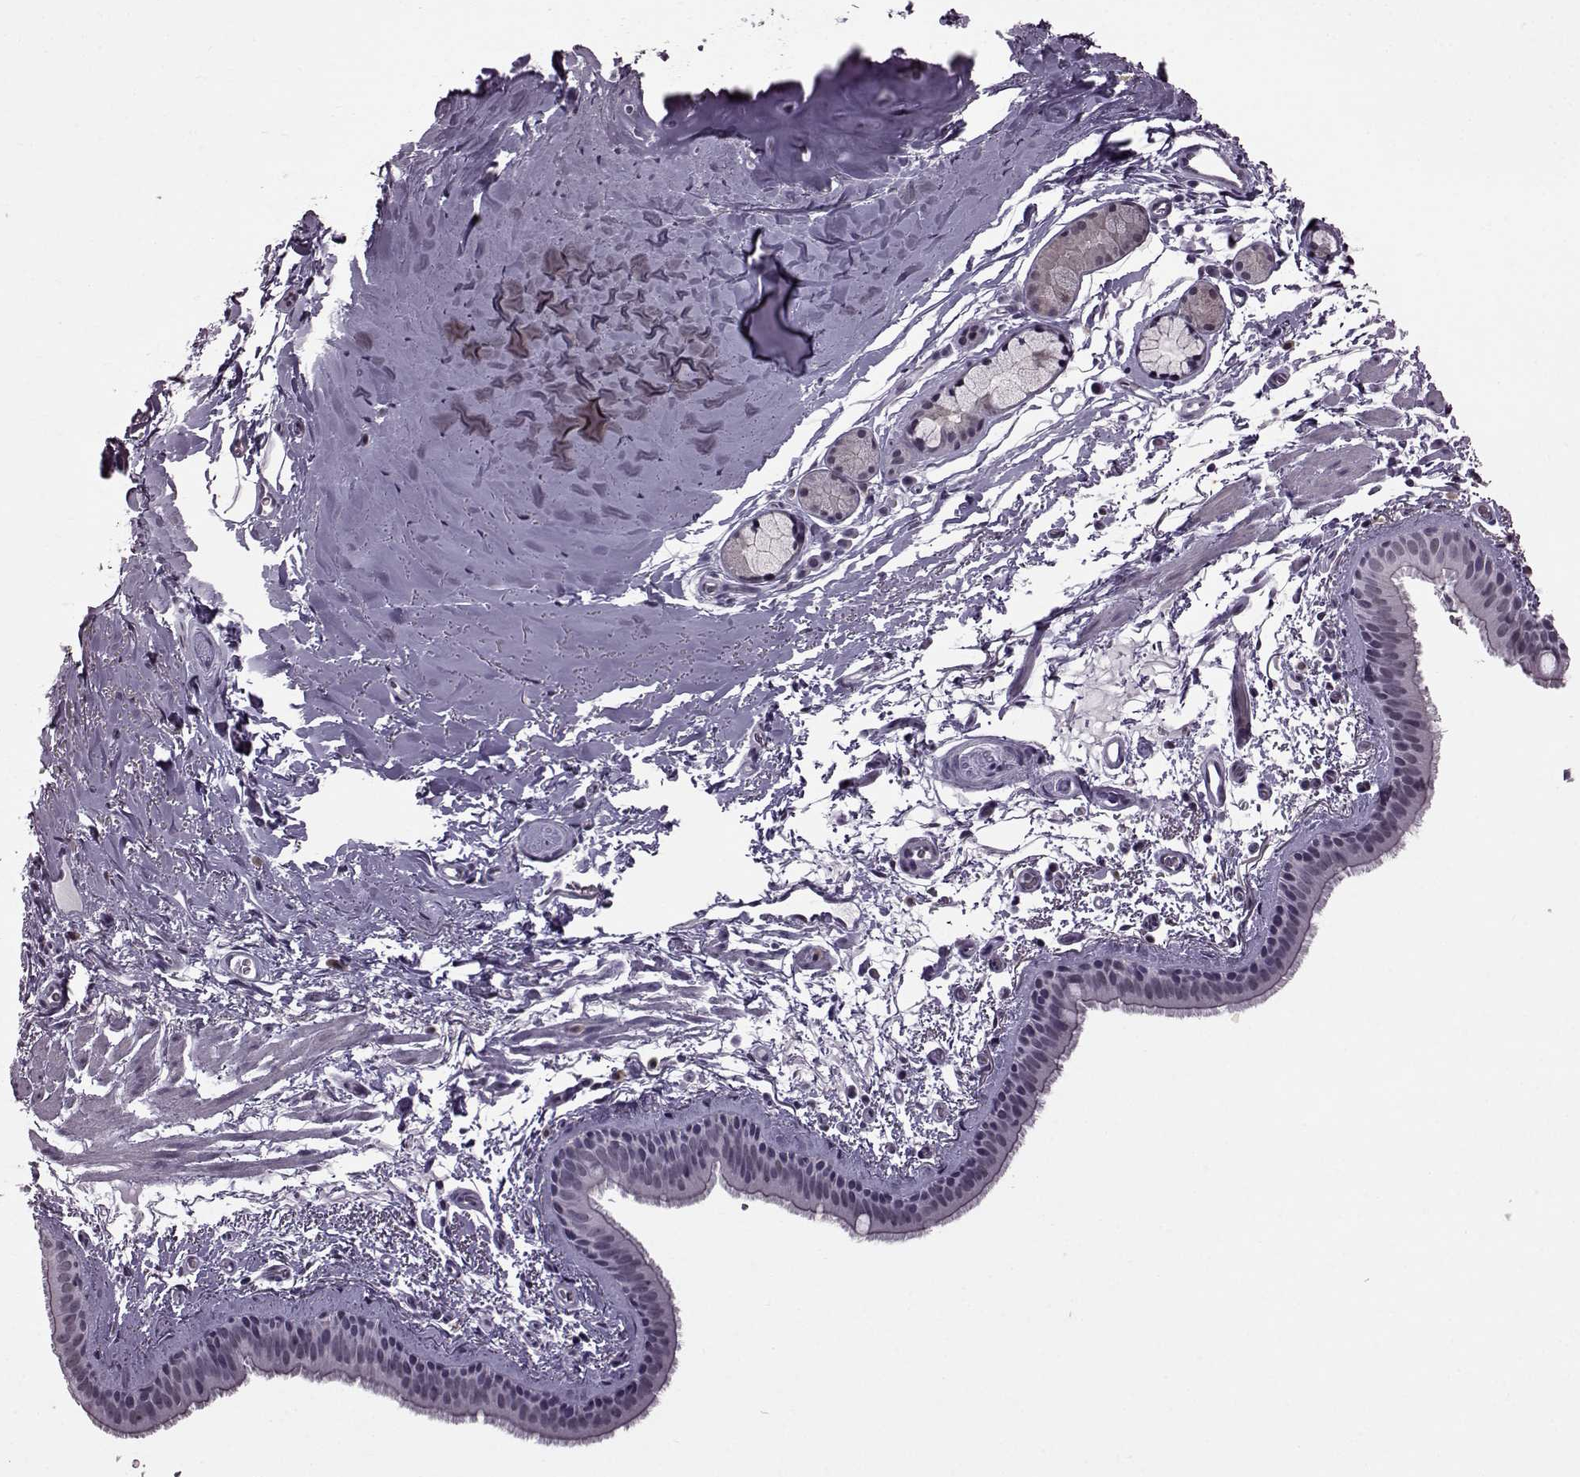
{"staining": {"intensity": "negative", "quantity": "none", "location": "none"}, "tissue": "bronchus", "cell_type": "Respiratory epithelial cells", "image_type": "normal", "snomed": [{"axis": "morphology", "description": "Normal tissue, NOS"}, {"axis": "topography", "description": "Bronchus"}], "caption": "Image shows no protein staining in respiratory epithelial cells of normal bronchus.", "gene": "SLC28A2", "patient": {"sex": "female", "age": 61}}